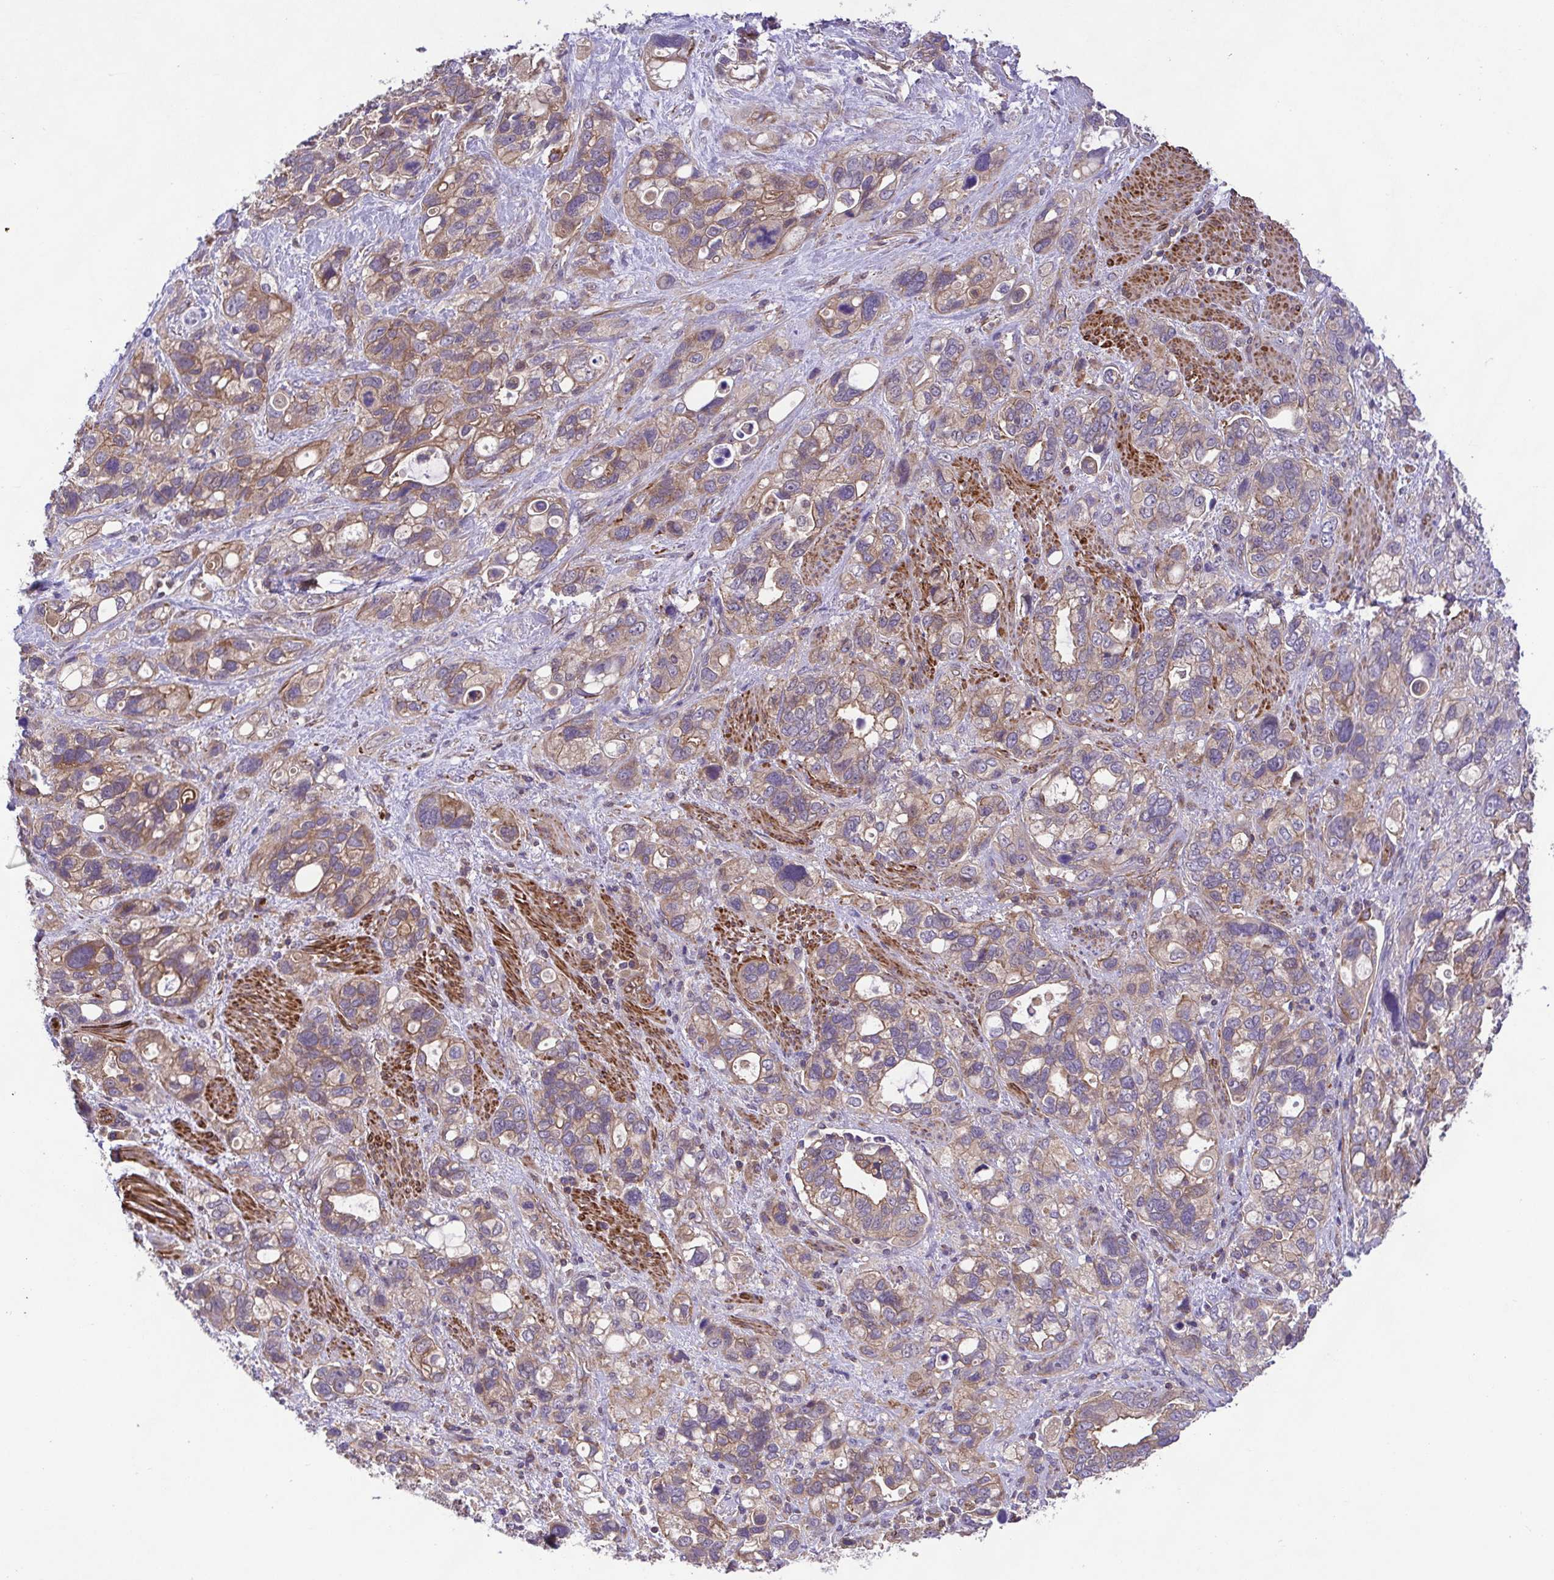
{"staining": {"intensity": "weak", "quantity": "25%-75%", "location": "cytoplasmic/membranous"}, "tissue": "stomach cancer", "cell_type": "Tumor cells", "image_type": "cancer", "snomed": [{"axis": "morphology", "description": "Adenocarcinoma, NOS"}, {"axis": "topography", "description": "Stomach, upper"}], "caption": "Human adenocarcinoma (stomach) stained for a protein (brown) exhibits weak cytoplasmic/membranous positive positivity in about 25%-75% of tumor cells.", "gene": "IDE", "patient": {"sex": "female", "age": 81}}